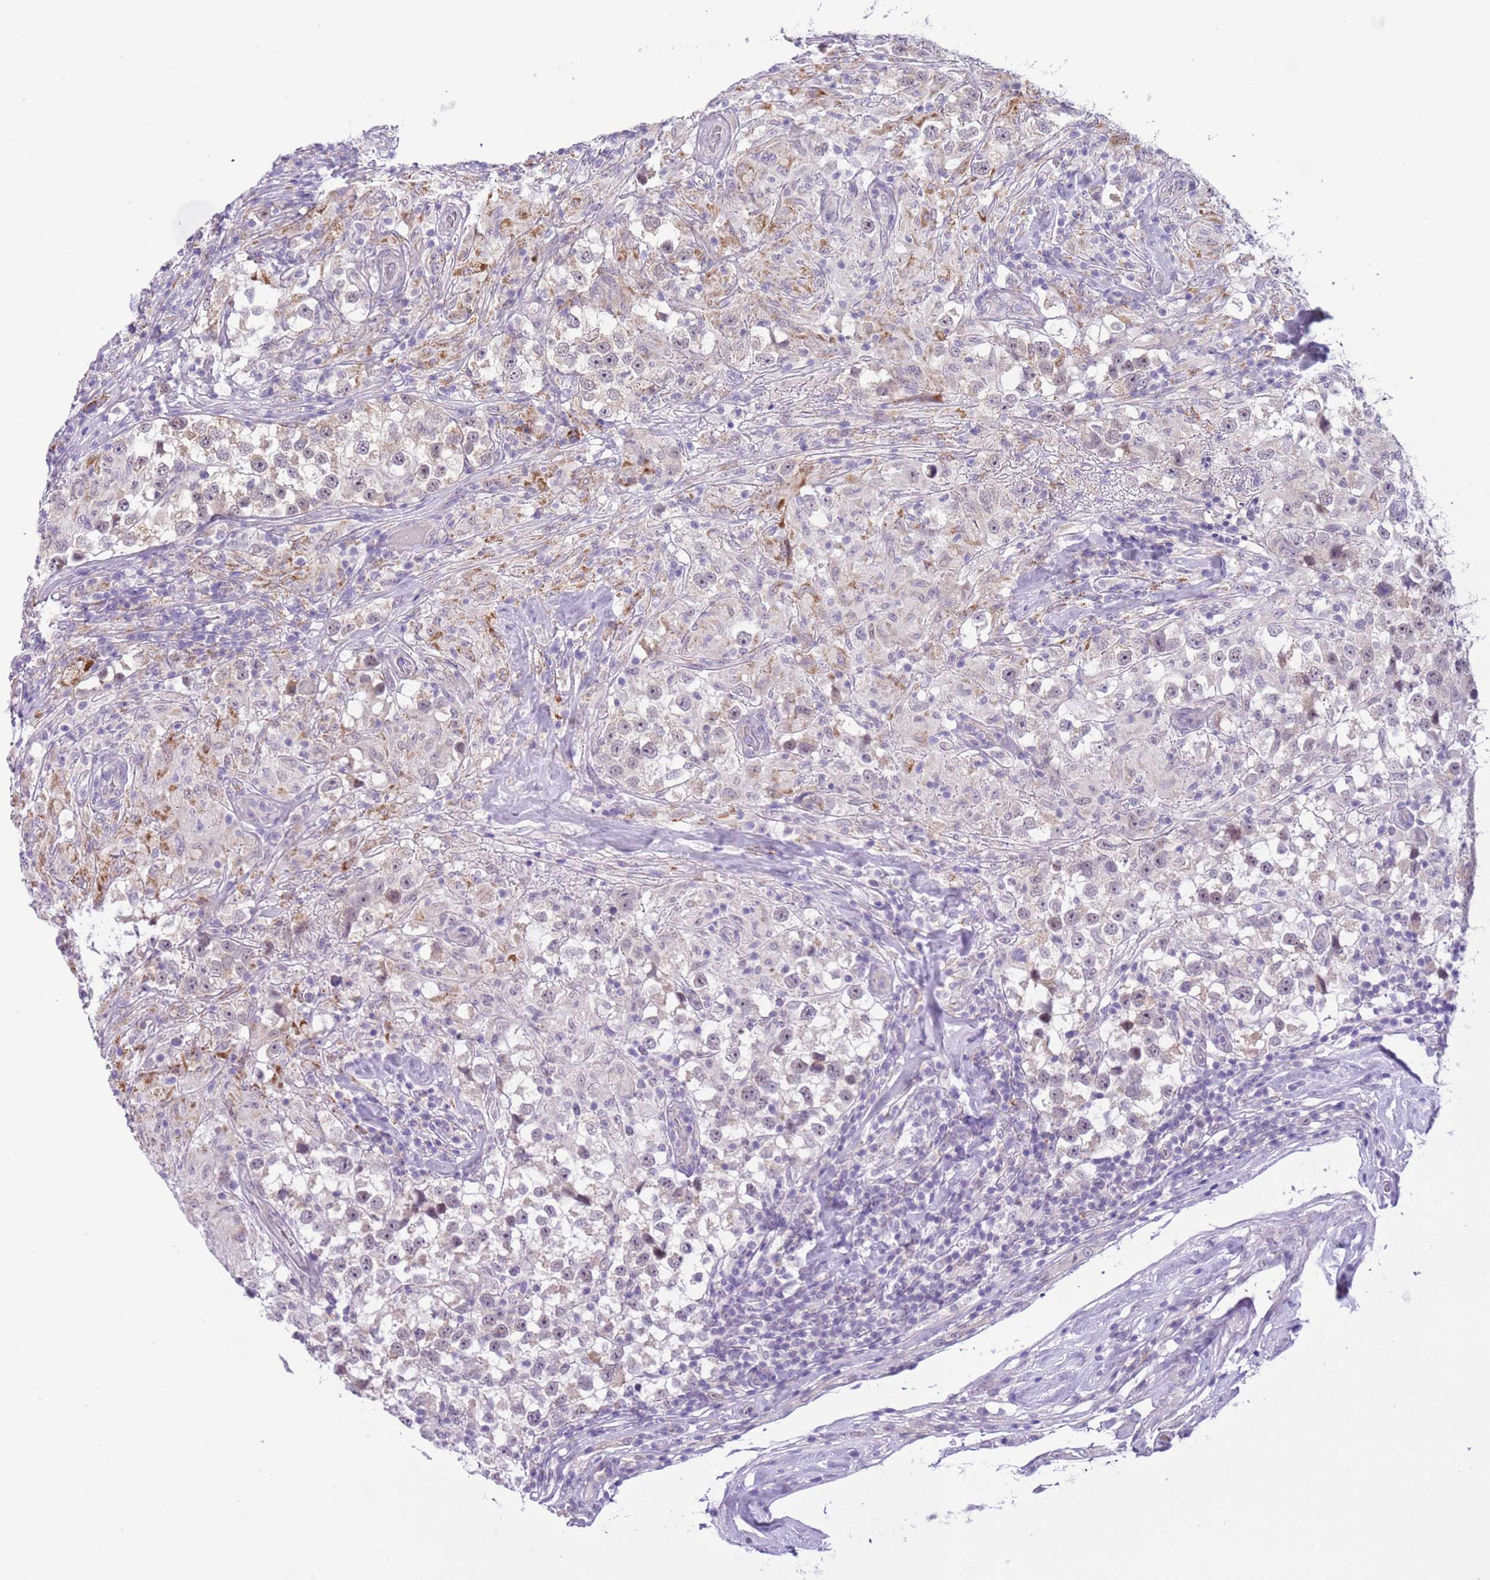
{"staining": {"intensity": "negative", "quantity": "none", "location": "none"}, "tissue": "testis cancer", "cell_type": "Tumor cells", "image_type": "cancer", "snomed": [{"axis": "morphology", "description": "Seminoma, NOS"}, {"axis": "topography", "description": "Testis"}], "caption": "Tumor cells show no significant protein staining in testis cancer (seminoma).", "gene": "FAM120C", "patient": {"sex": "male", "age": 46}}